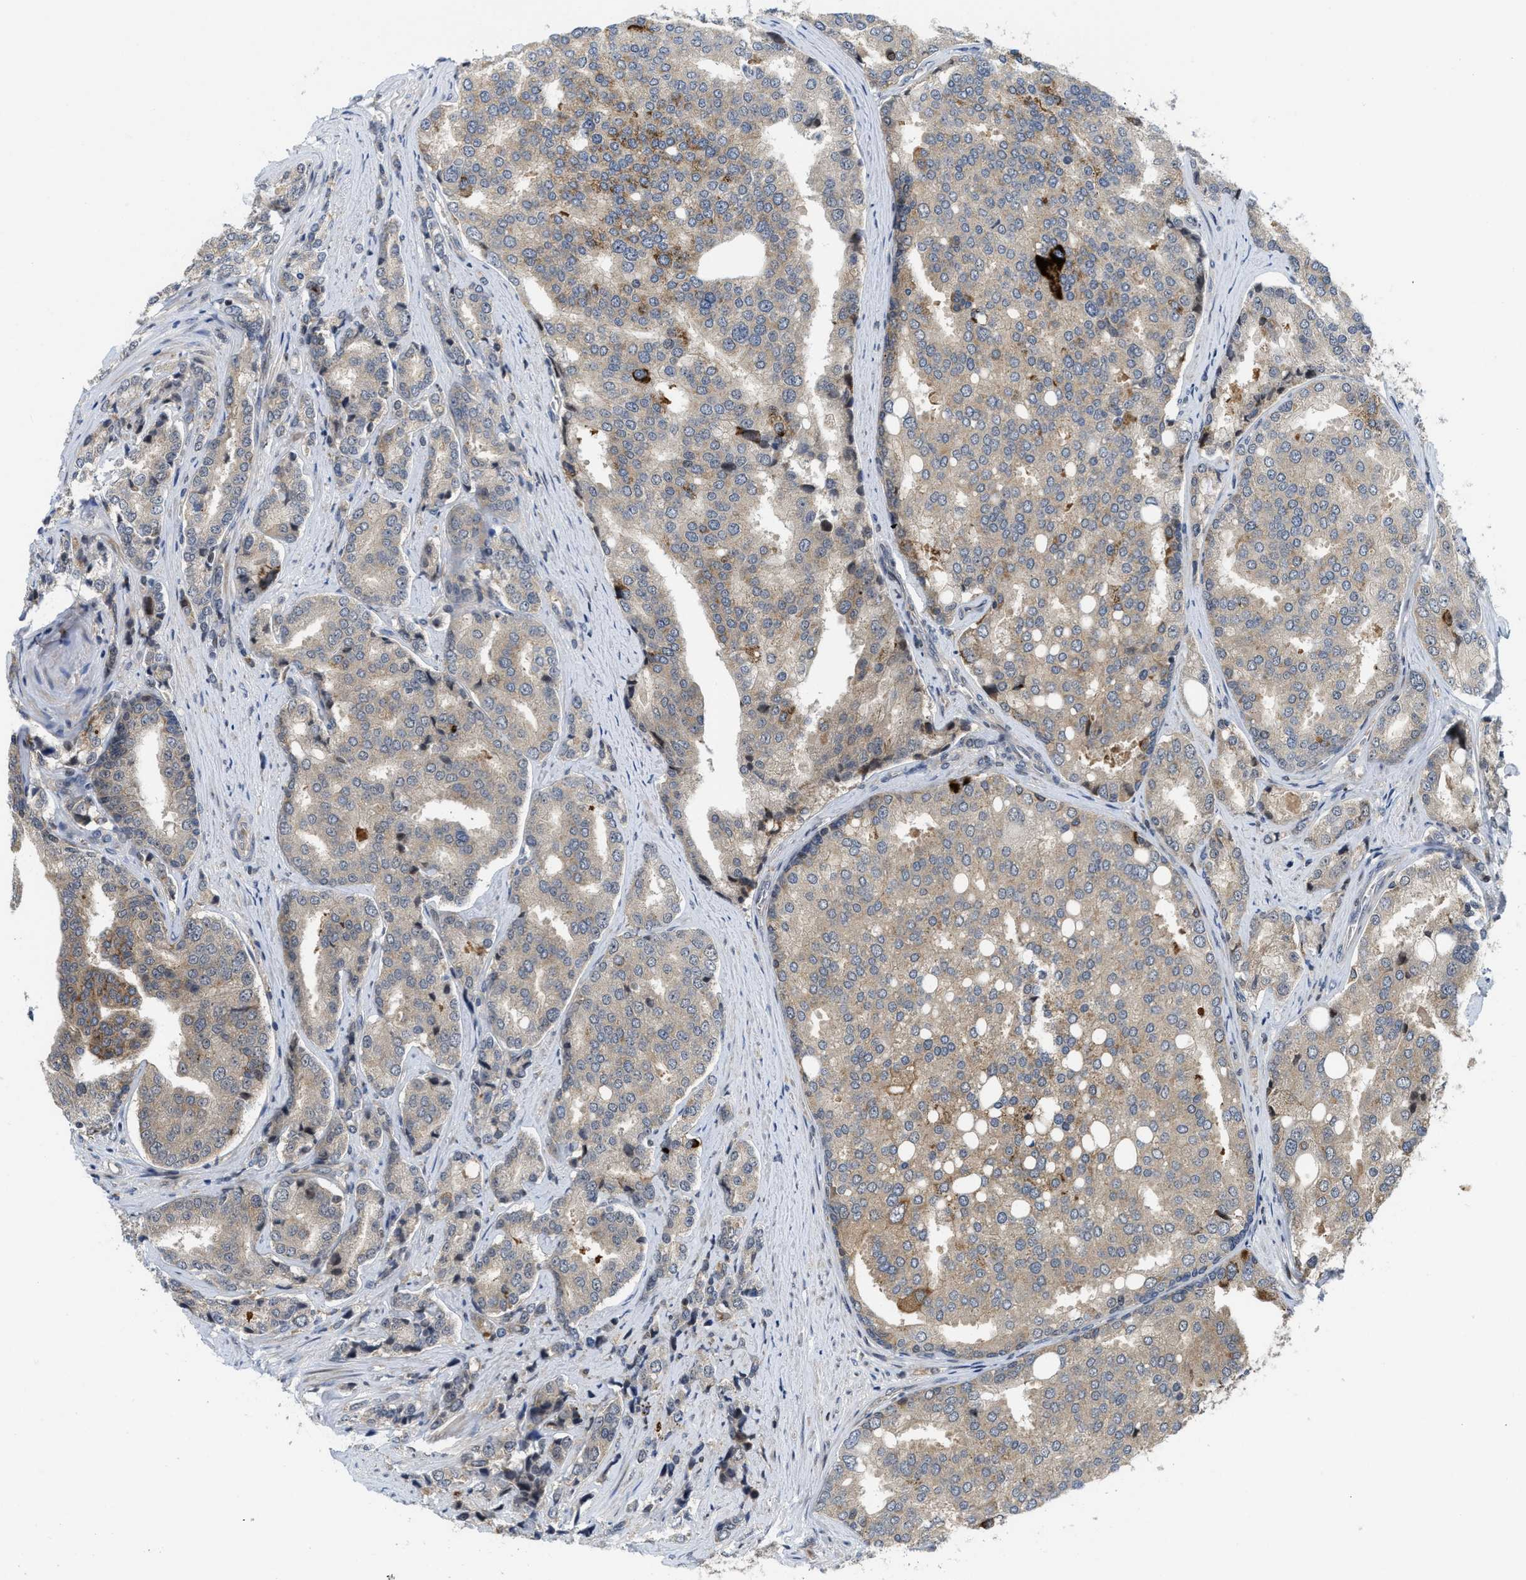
{"staining": {"intensity": "weak", "quantity": ">75%", "location": "cytoplasmic/membranous"}, "tissue": "prostate cancer", "cell_type": "Tumor cells", "image_type": "cancer", "snomed": [{"axis": "morphology", "description": "Adenocarcinoma, High grade"}, {"axis": "topography", "description": "Prostate"}], "caption": "This is a photomicrograph of immunohistochemistry staining of prostate cancer, which shows weak staining in the cytoplasmic/membranous of tumor cells.", "gene": "DNAJC28", "patient": {"sex": "male", "age": 50}}